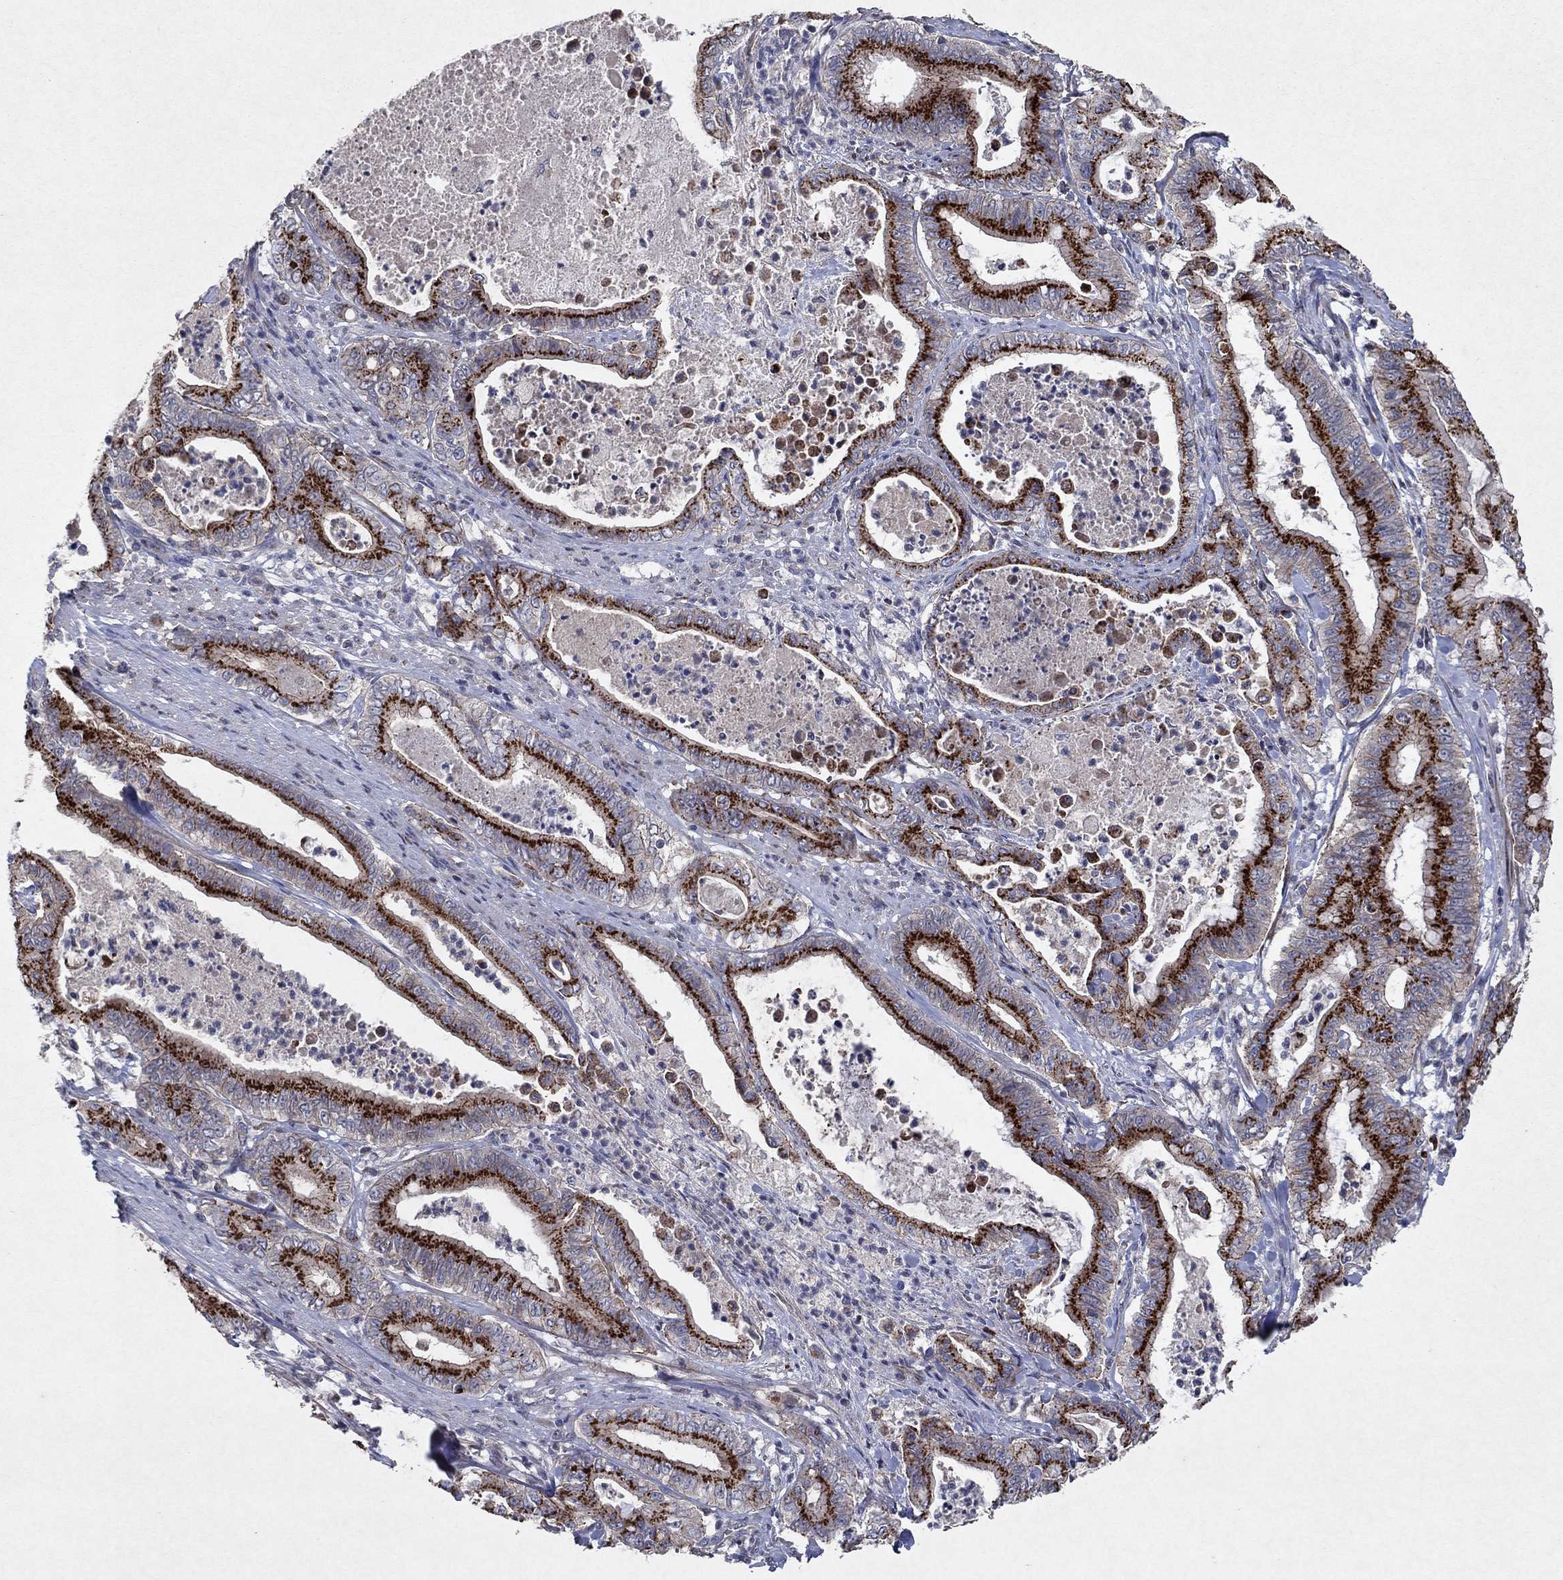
{"staining": {"intensity": "strong", "quantity": ">75%", "location": "cytoplasmic/membranous"}, "tissue": "pancreatic cancer", "cell_type": "Tumor cells", "image_type": "cancer", "snomed": [{"axis": "morphology", "description": "Adenocarcinoma, NOS"}, {"axis": "topography", "description": "Pancreas"}], "caption": "This micrograph exhibits pancreatic cancer stained with immunohistochemistry to label a protein in brown. The cytoplasmic/membranous of tumor cells show strong positivity for the protein. Nuclei are counter-stained blue.", "gene": "FRG1", "patient": {"sex": "male", "age": 71}}